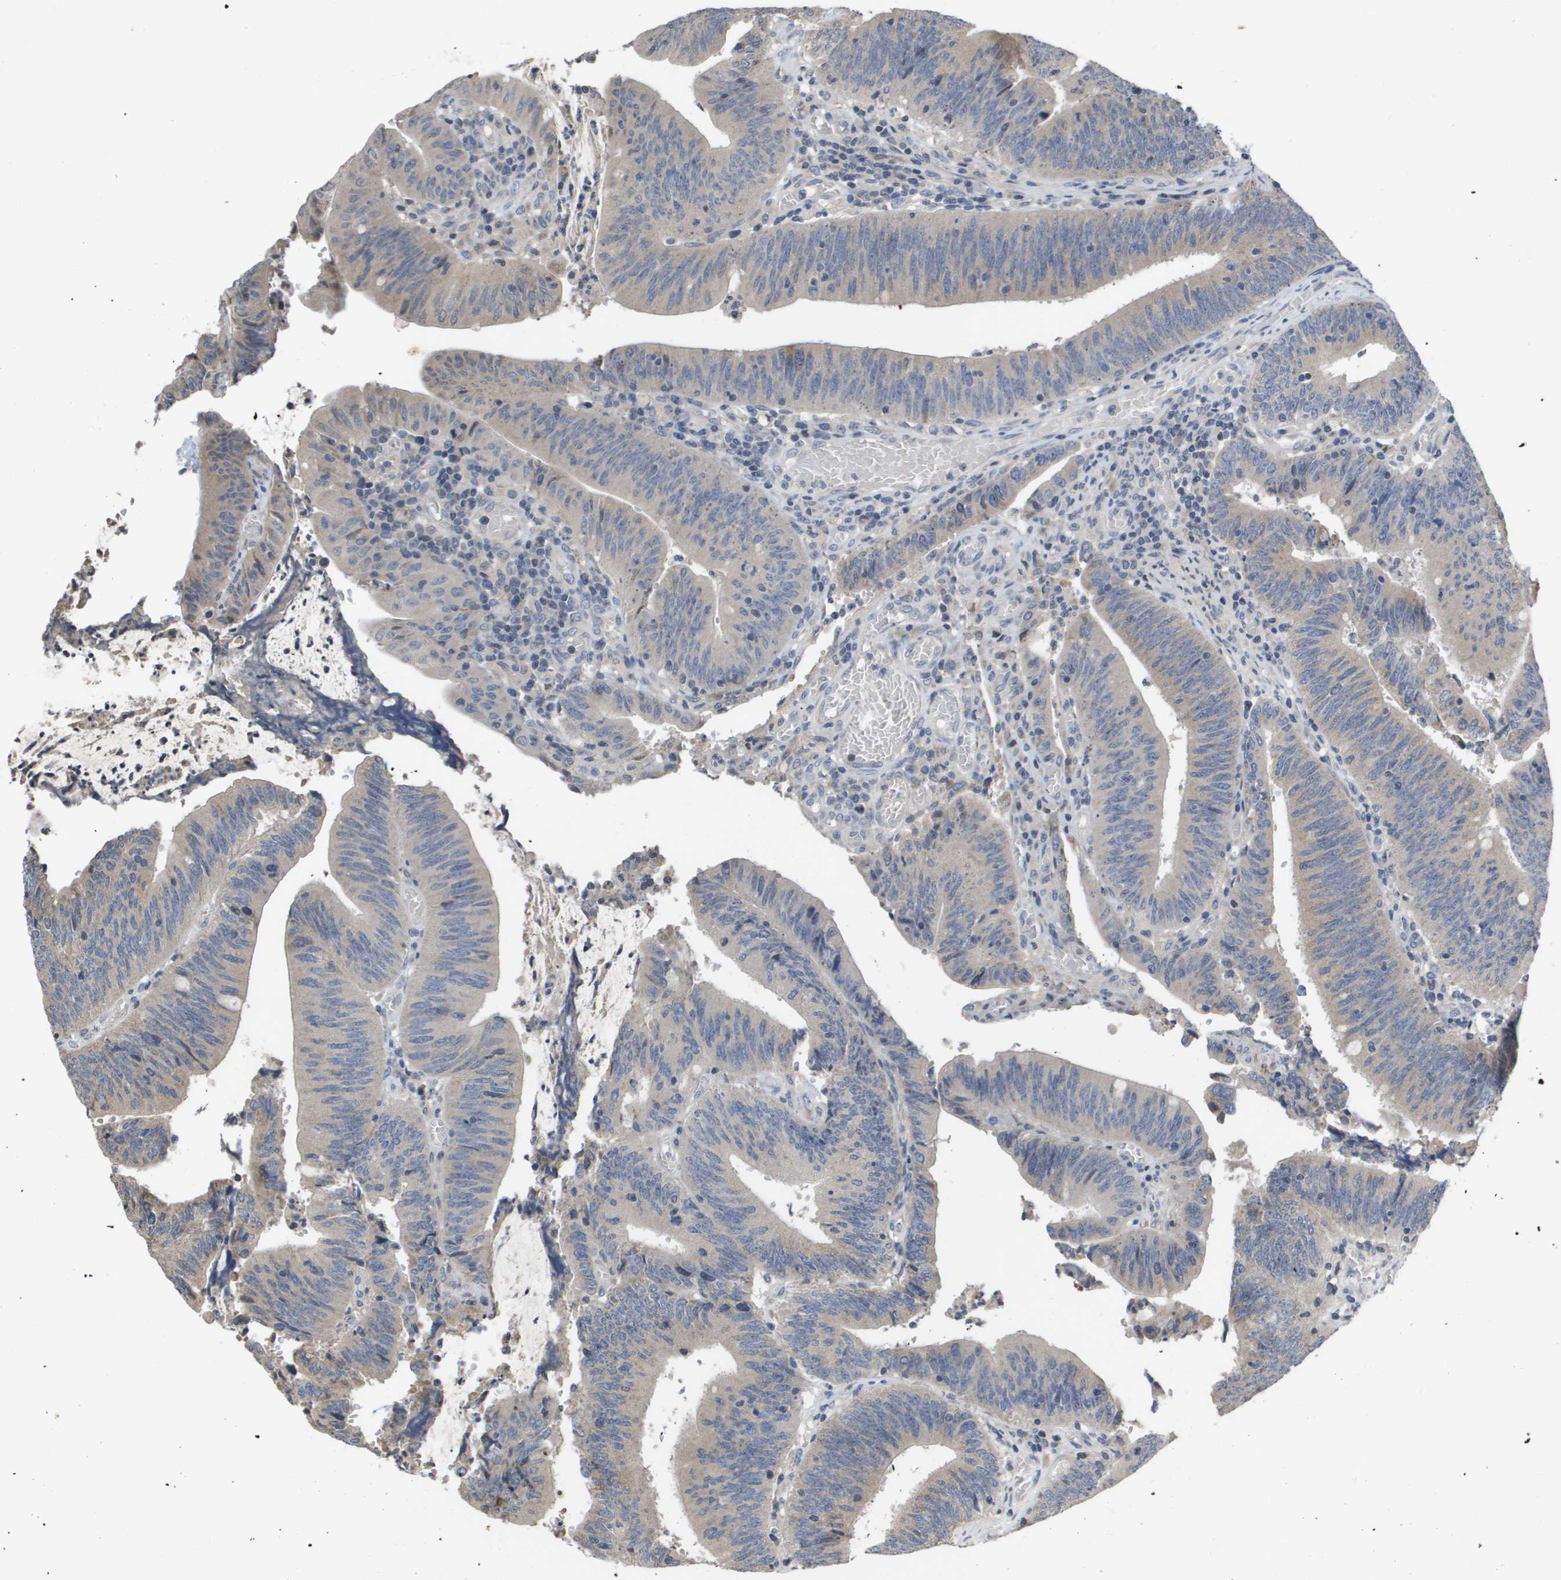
{"staining": {"intensity": "weak", "quantity": "25%-75%", "location": "cytoplasmic/membranous"}, "tissue": "colorectal cancer", "cell_type": "Tumor cells", "image_type": "cancer", "snomed": [{"axis": "morphology", "description": "Normal tissue, NOS"}, {"axis": "morphology", "description": "Adenocarcinoma, NOS"}, {"axis": "topography", "description": "Rectum"}], "caption": "This micrograph exhibits immunohistochemistry staining of human adenocarcinoma (colorectal), with low weak cytoplasmic/membranous expression in about 25%-75% of tumor cells.", "gene": "CAPN11", "patient": {"sex": "female", "age": 66}}